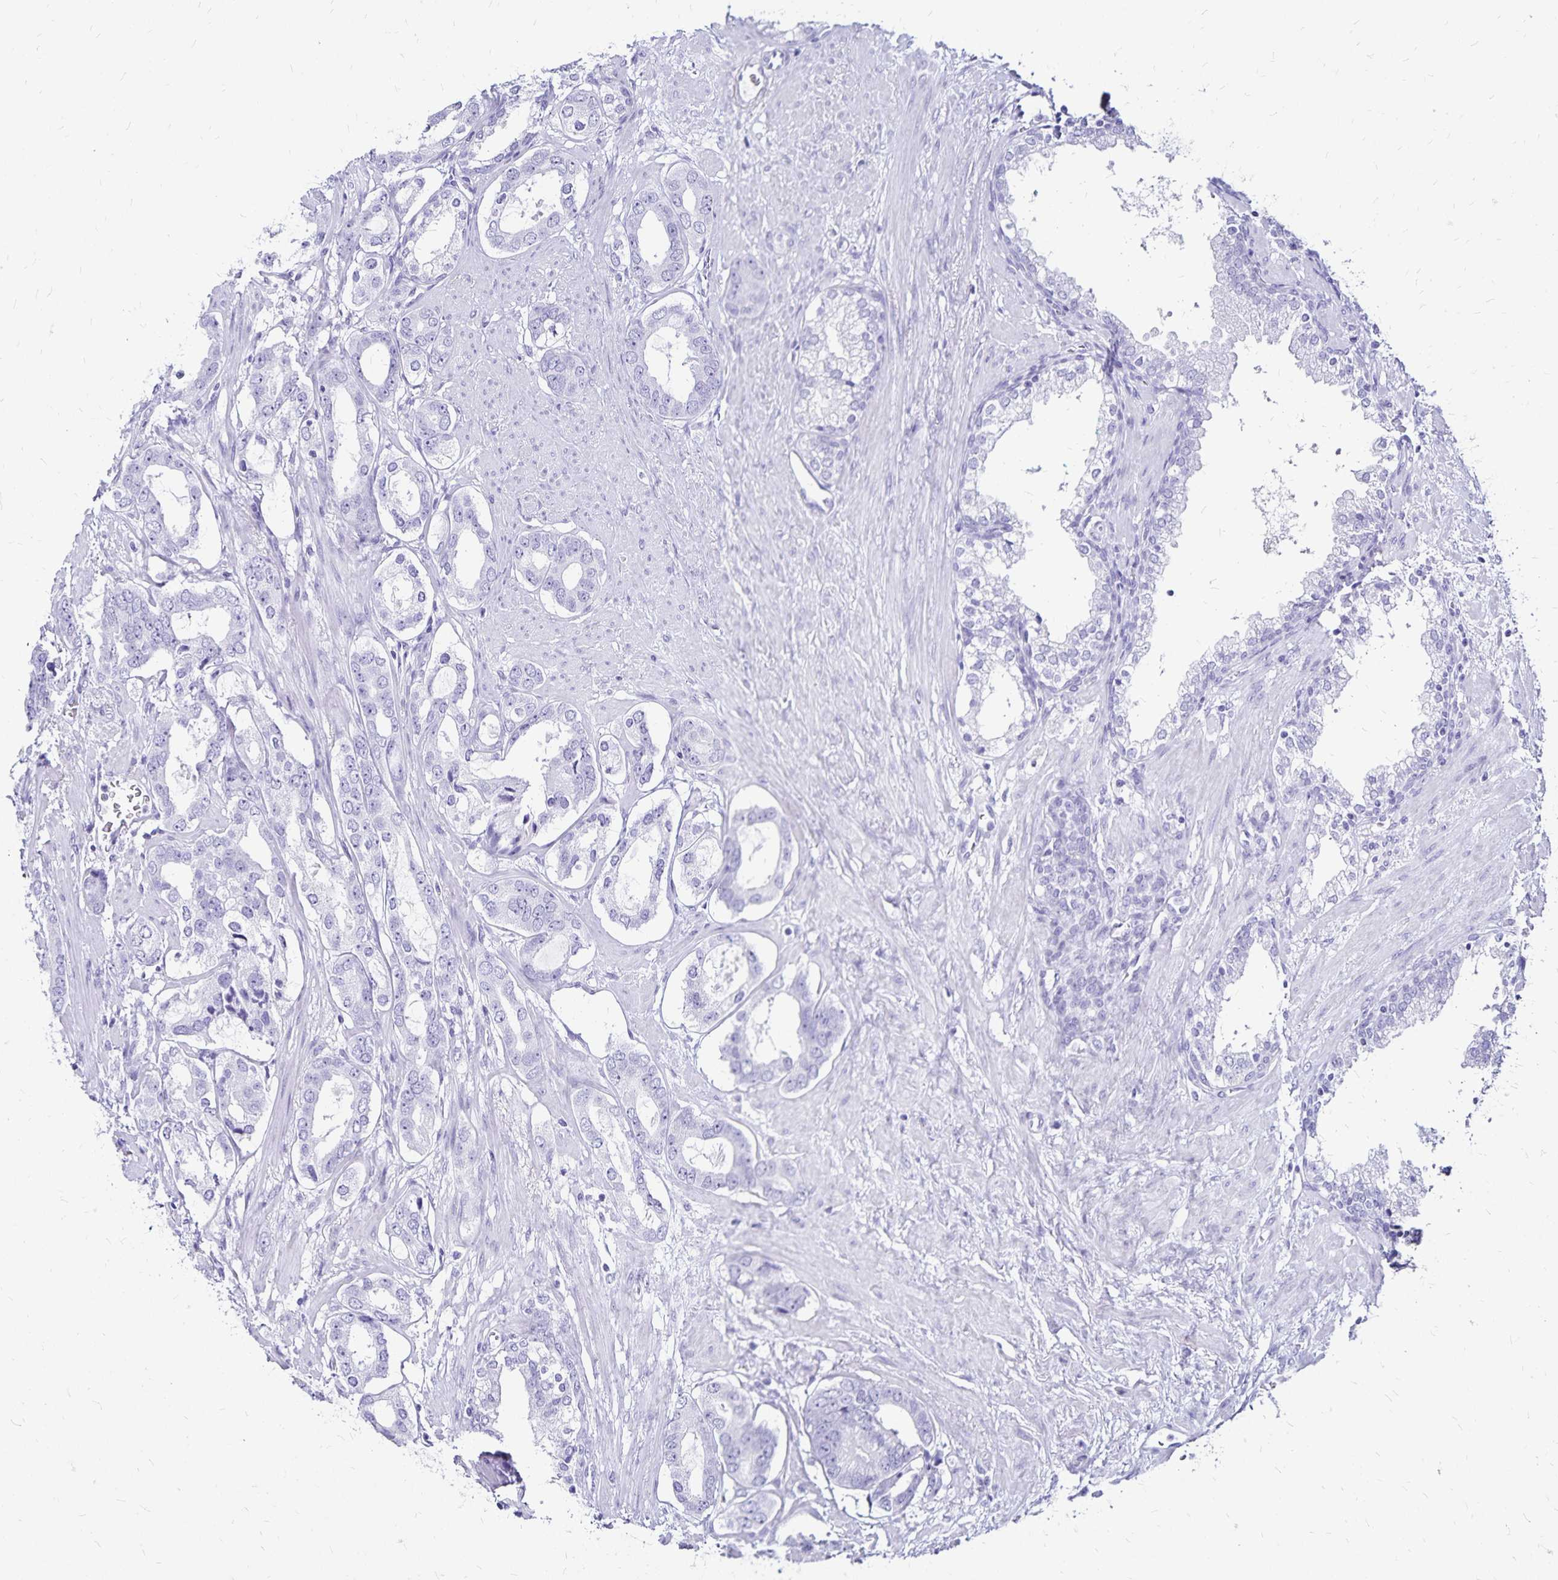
{"staining": {"intensity": "negative", "quantity": "none", "location": "none"}, "tissue": "prostate cancer", "cell_type": "Tumor cells", "image_type": "cancer", "snomed": [{"axis": "morphology", "description": "Adenocarcinoma, High grade"}, {"axis": "topography", "description": "Prostate"}], "caption": "The IHC image has no significant positivity in tumor cells of adenocarcinoma (high-grade) (prostate) tissue. (Immunohistochemistry, brightfield microscopy, high magnification).", "gene": "LIN28B", "patient": {"sex": "male", "age": 75}}